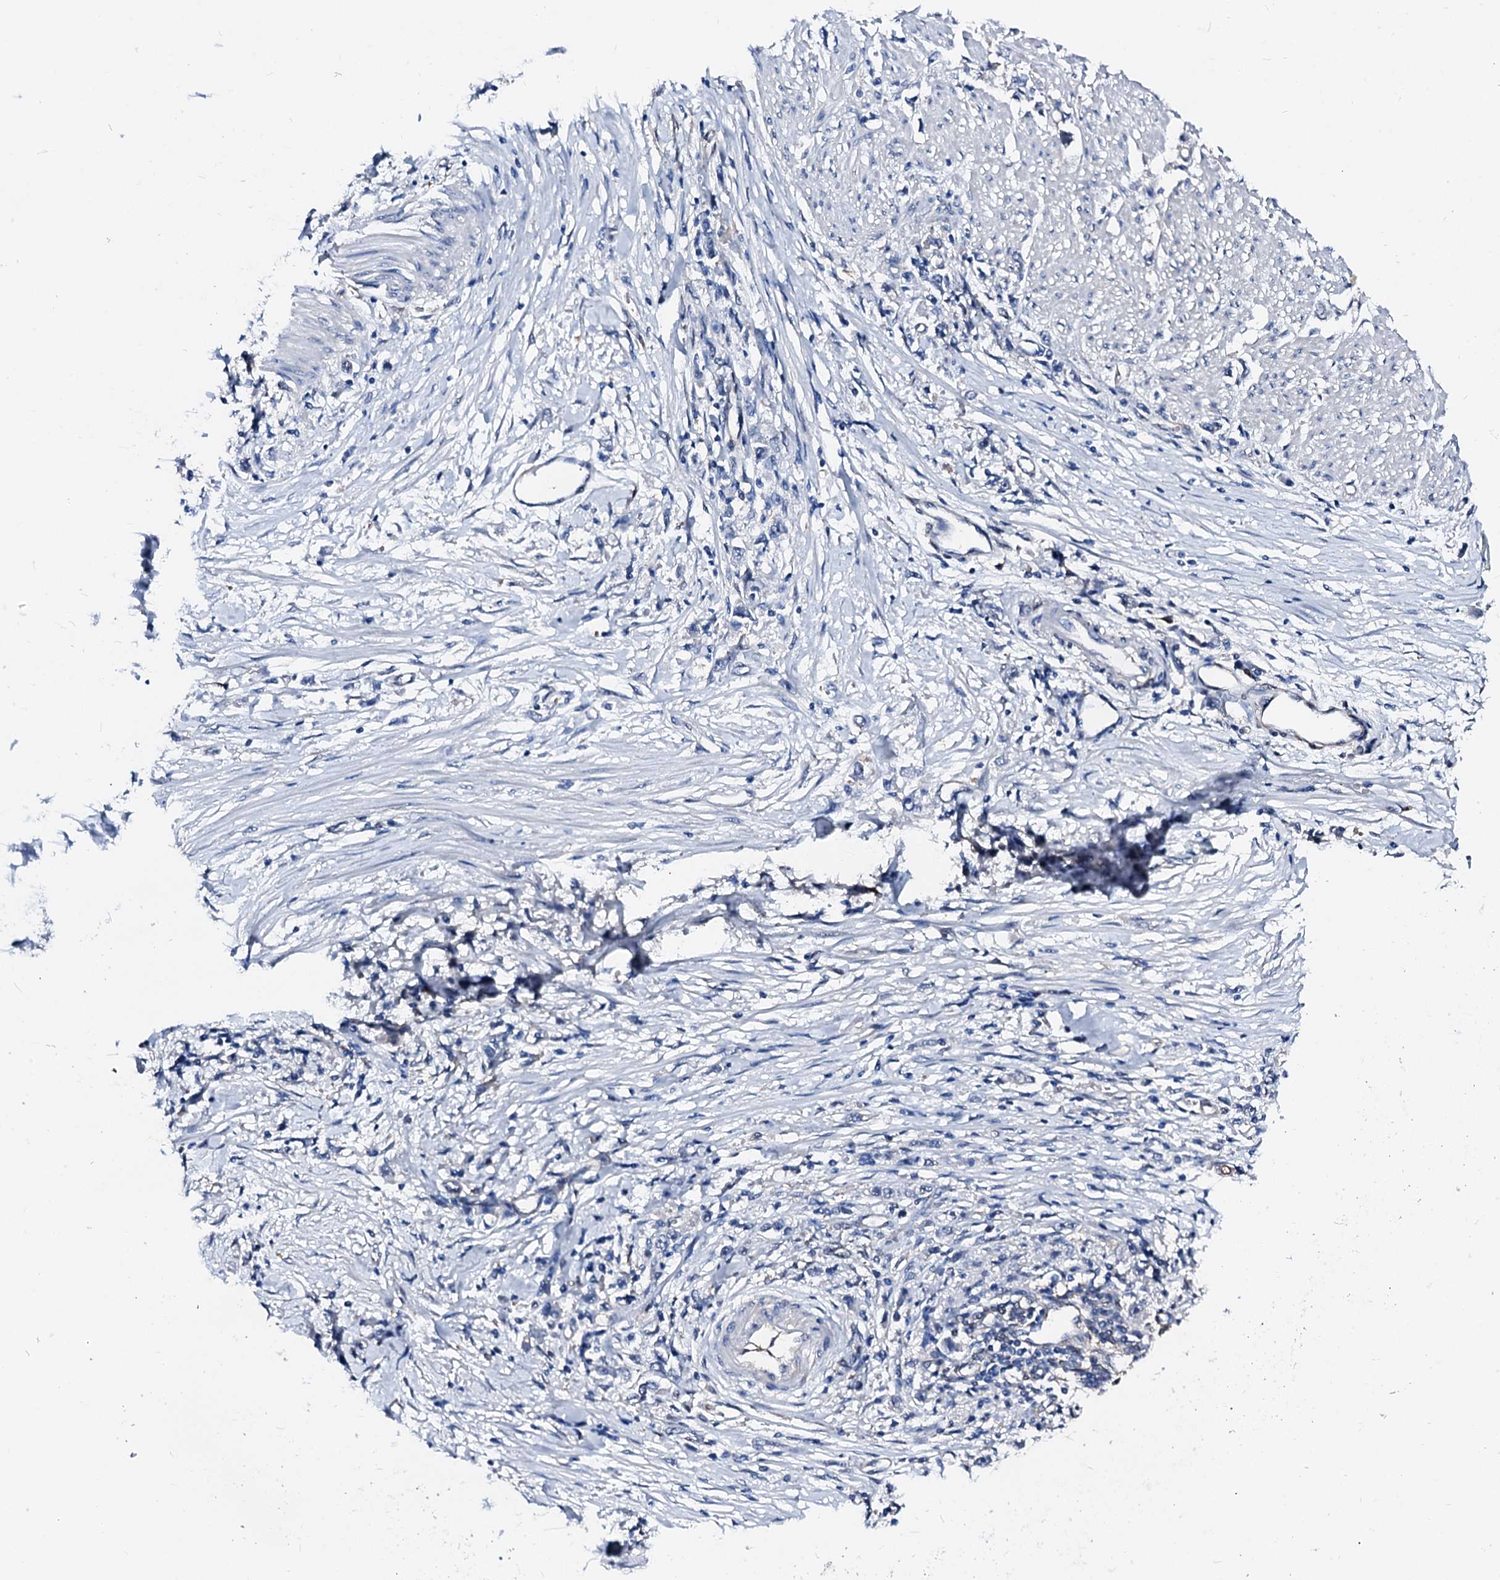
{"staining": {"intensity": "negative", "quantity": "none", "location": "none"}, "tissue": "stomach cancer", "cell_type": "Tumor cells", "image_type": "cancer", "snomed": [{"axis": "morphology", "description": "Adenocarcinoma, NOS"}, {"axis": "topography", "description": "Stomach"}], "caption": "Tumor cells show no significant expression in stomach cancer (adenocarcinoma).", "gene": "CSN2", "patient": {"sex": "female", "age": 59}}